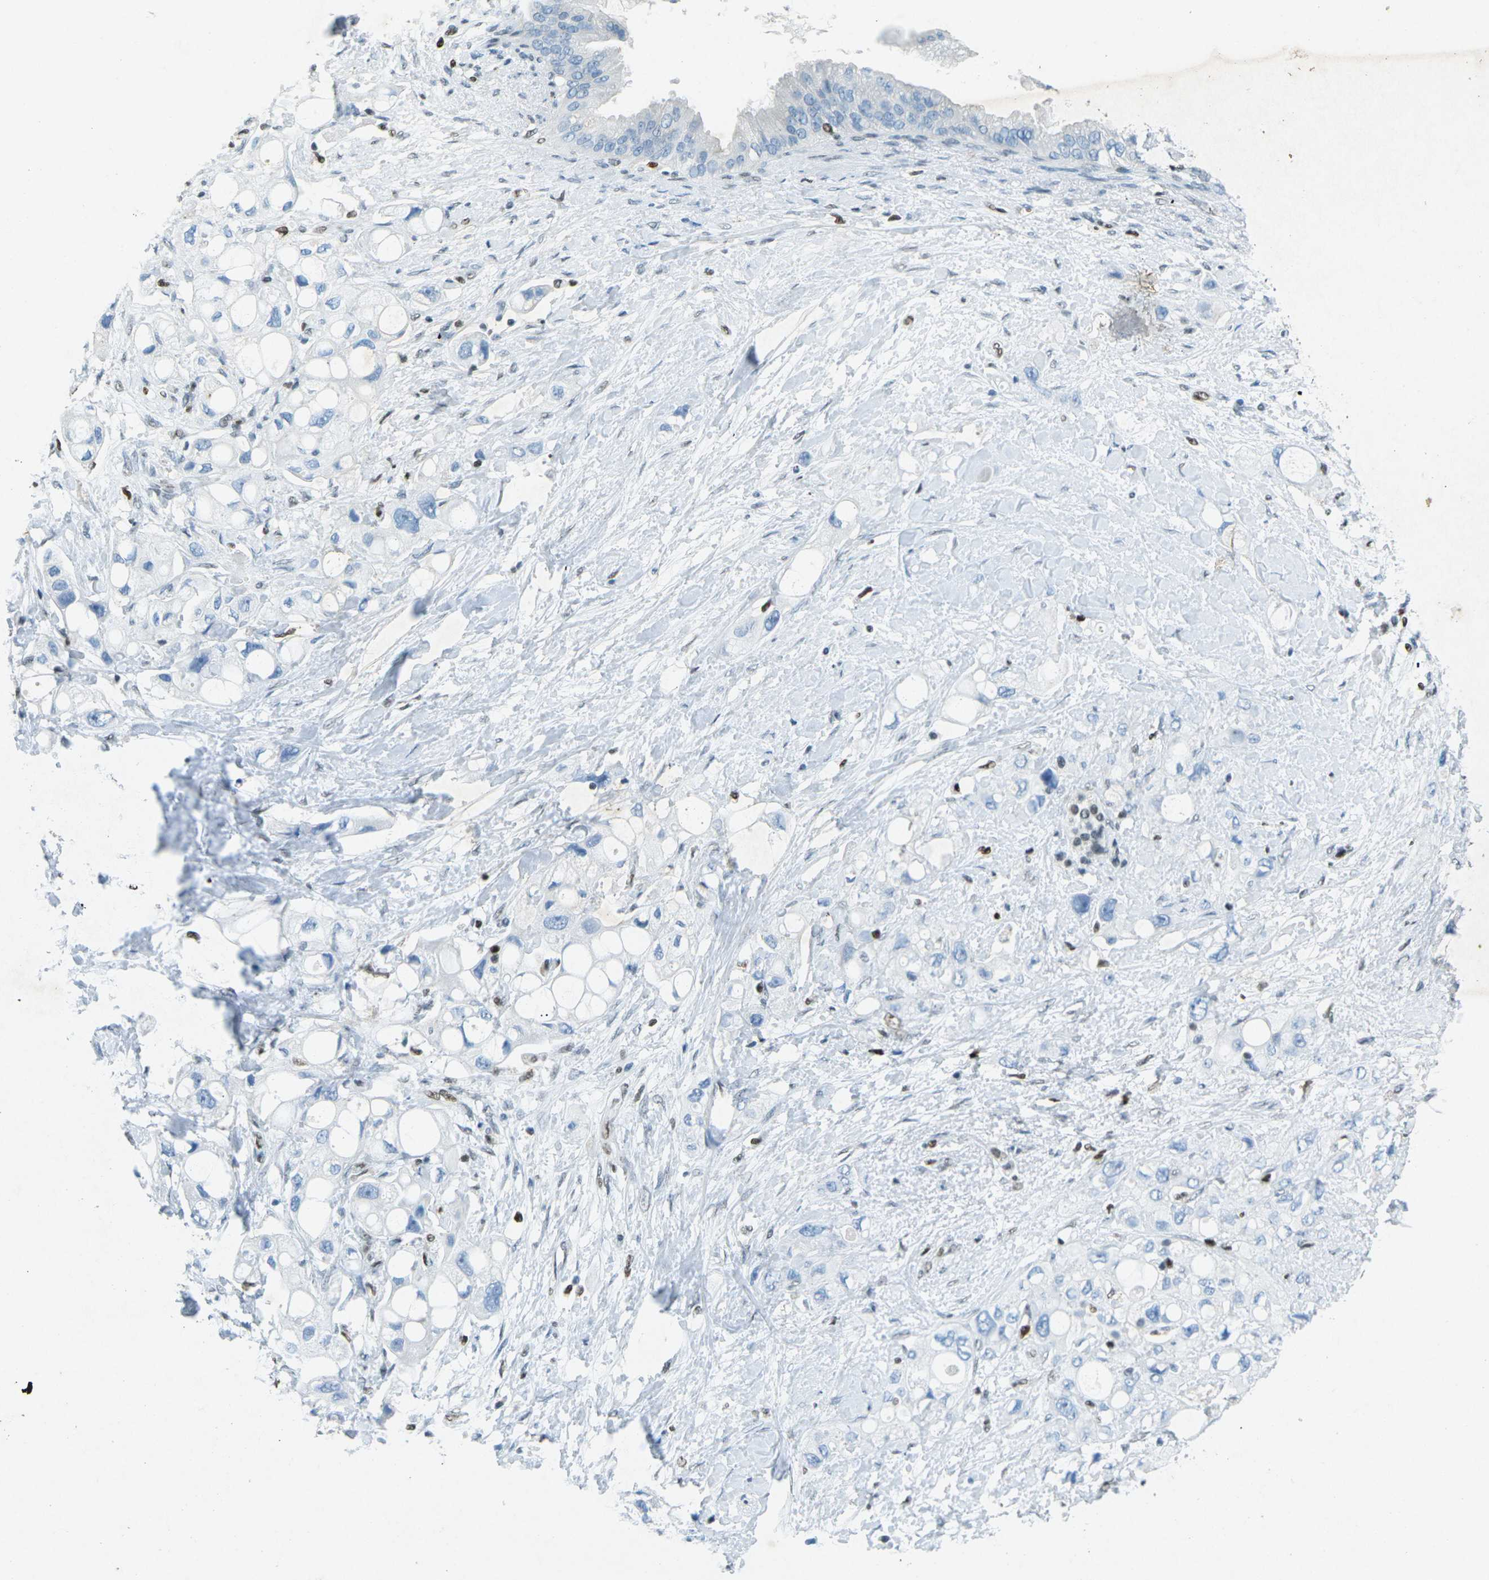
{"staining": {"intensity": "negative", "quantity": "none", "location": "none"}, "tissue": "pancreatic cancer", "cell_type": "Tumor cells", "image_type": "cancer", "snomed": [{"axis": "morphology", "description": "Adenocarcinoma, NOS"}, {"axis": "topography", "description": "Pancreas"}], "caption": "This micrograph is of pancreatic cancer (adenocarcinoma) stained with IHC to label a protein in brown with the nuclei are counter-stained blue. There is no positivity in tumor cells. Brightfield microscopy of IHC stained with DAB (3,3'-diaminobenzidine) (brown) and hematoxylin (blue), captured at high magnification.", "gene": "RB1", "patient": {"sex": "female", "age": 56}}